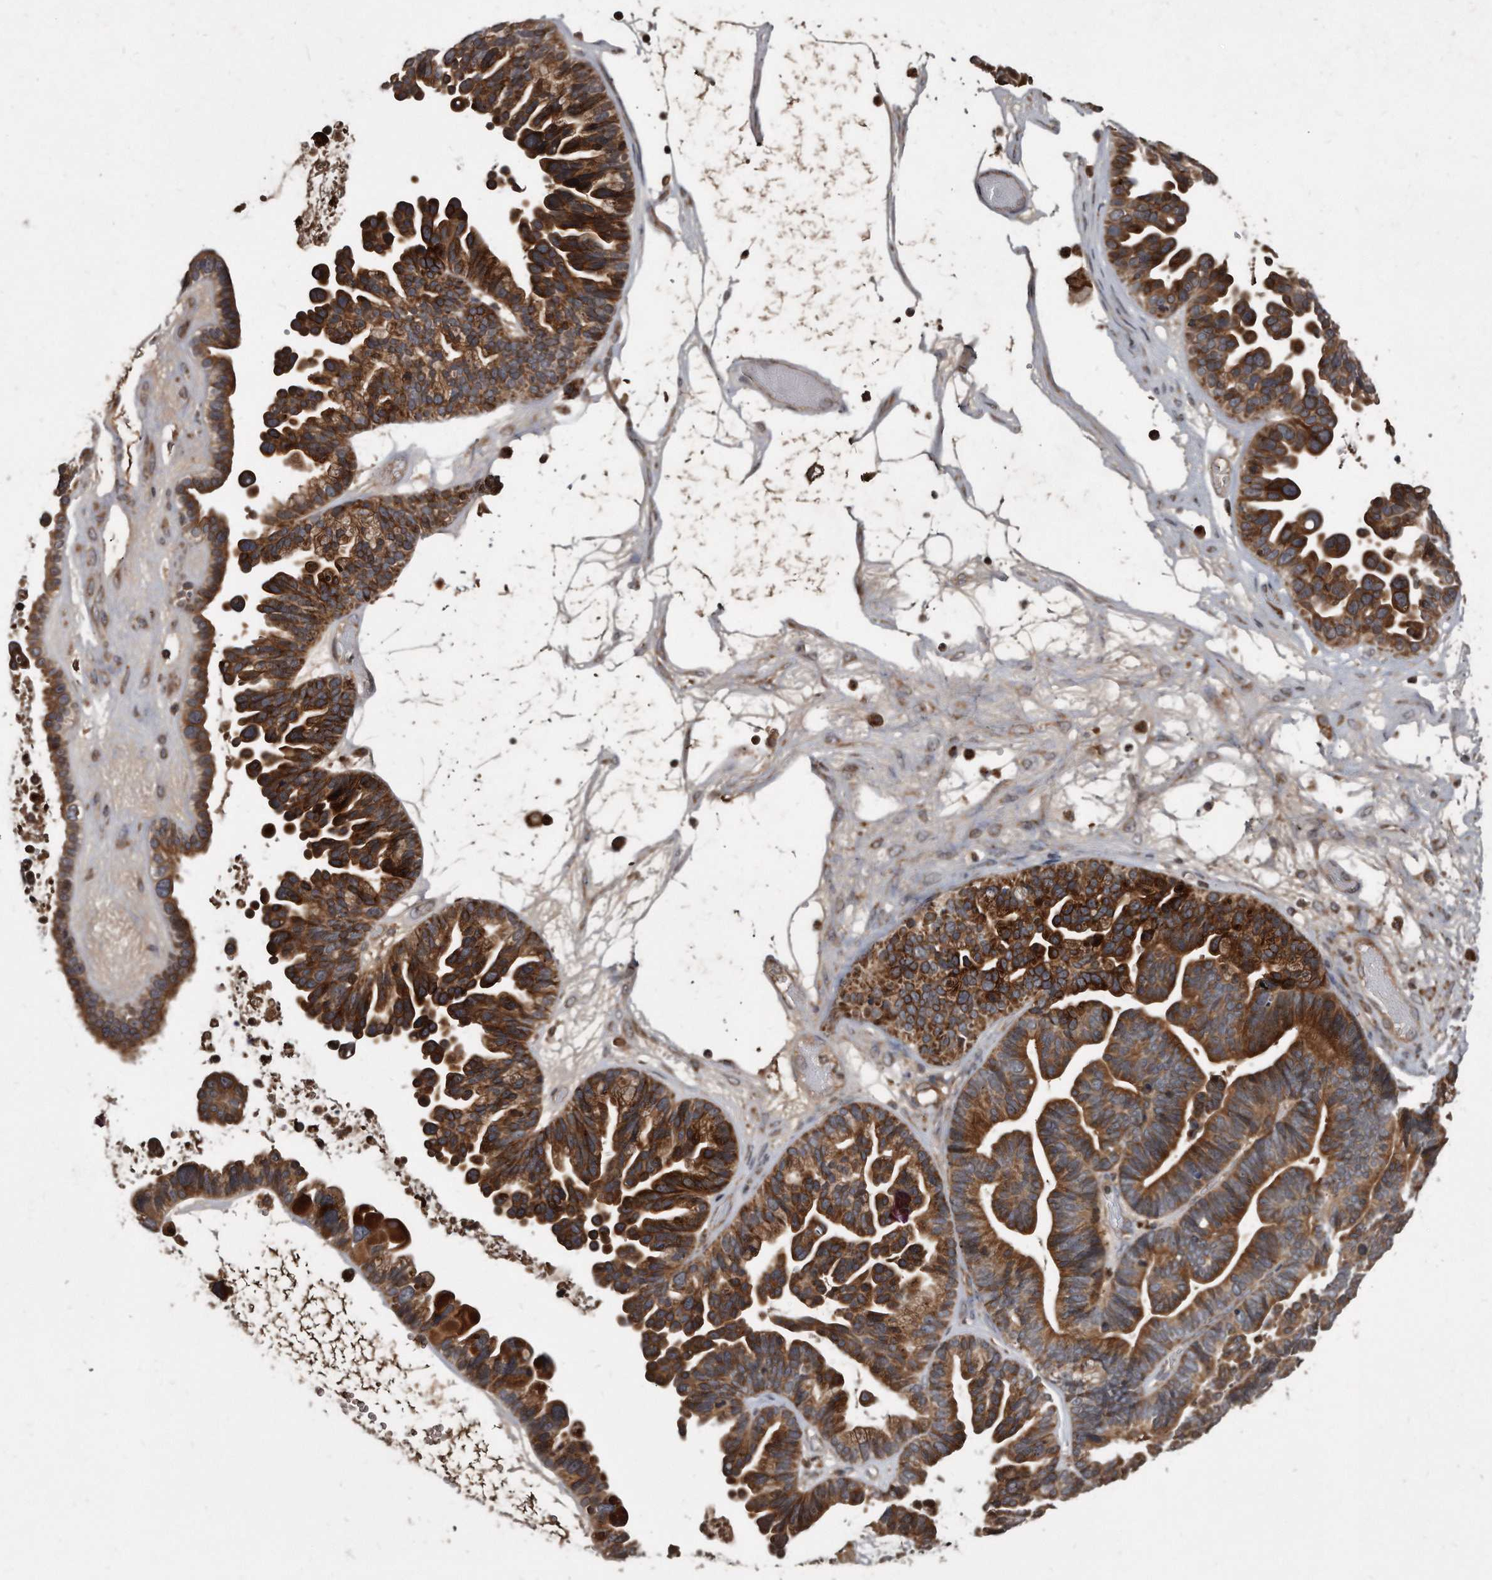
{"staining": {"intensity": "strong", "quantity": ">75%", "location": "cytoplasmic/membranous"}, "tissue": "ovarian cancer", "cell_type": "Tumor cells", "image_type": "cancer", "snomed": [{"axis": "morphology", "description": "Cystadenocarcinoma, serous, NOS"}, {"axis": "topography", "description": "Ovary"}], "caption": "Brown immunohistochemical staining in human ovarian cancer shows strong cytoplasmic/membranous positivity in about >75% of tumor cells. (IHC, brightfield microscopy, high magnification).", "gene": "FAM136A", "patient": {"sex": "female", "age": 56}}